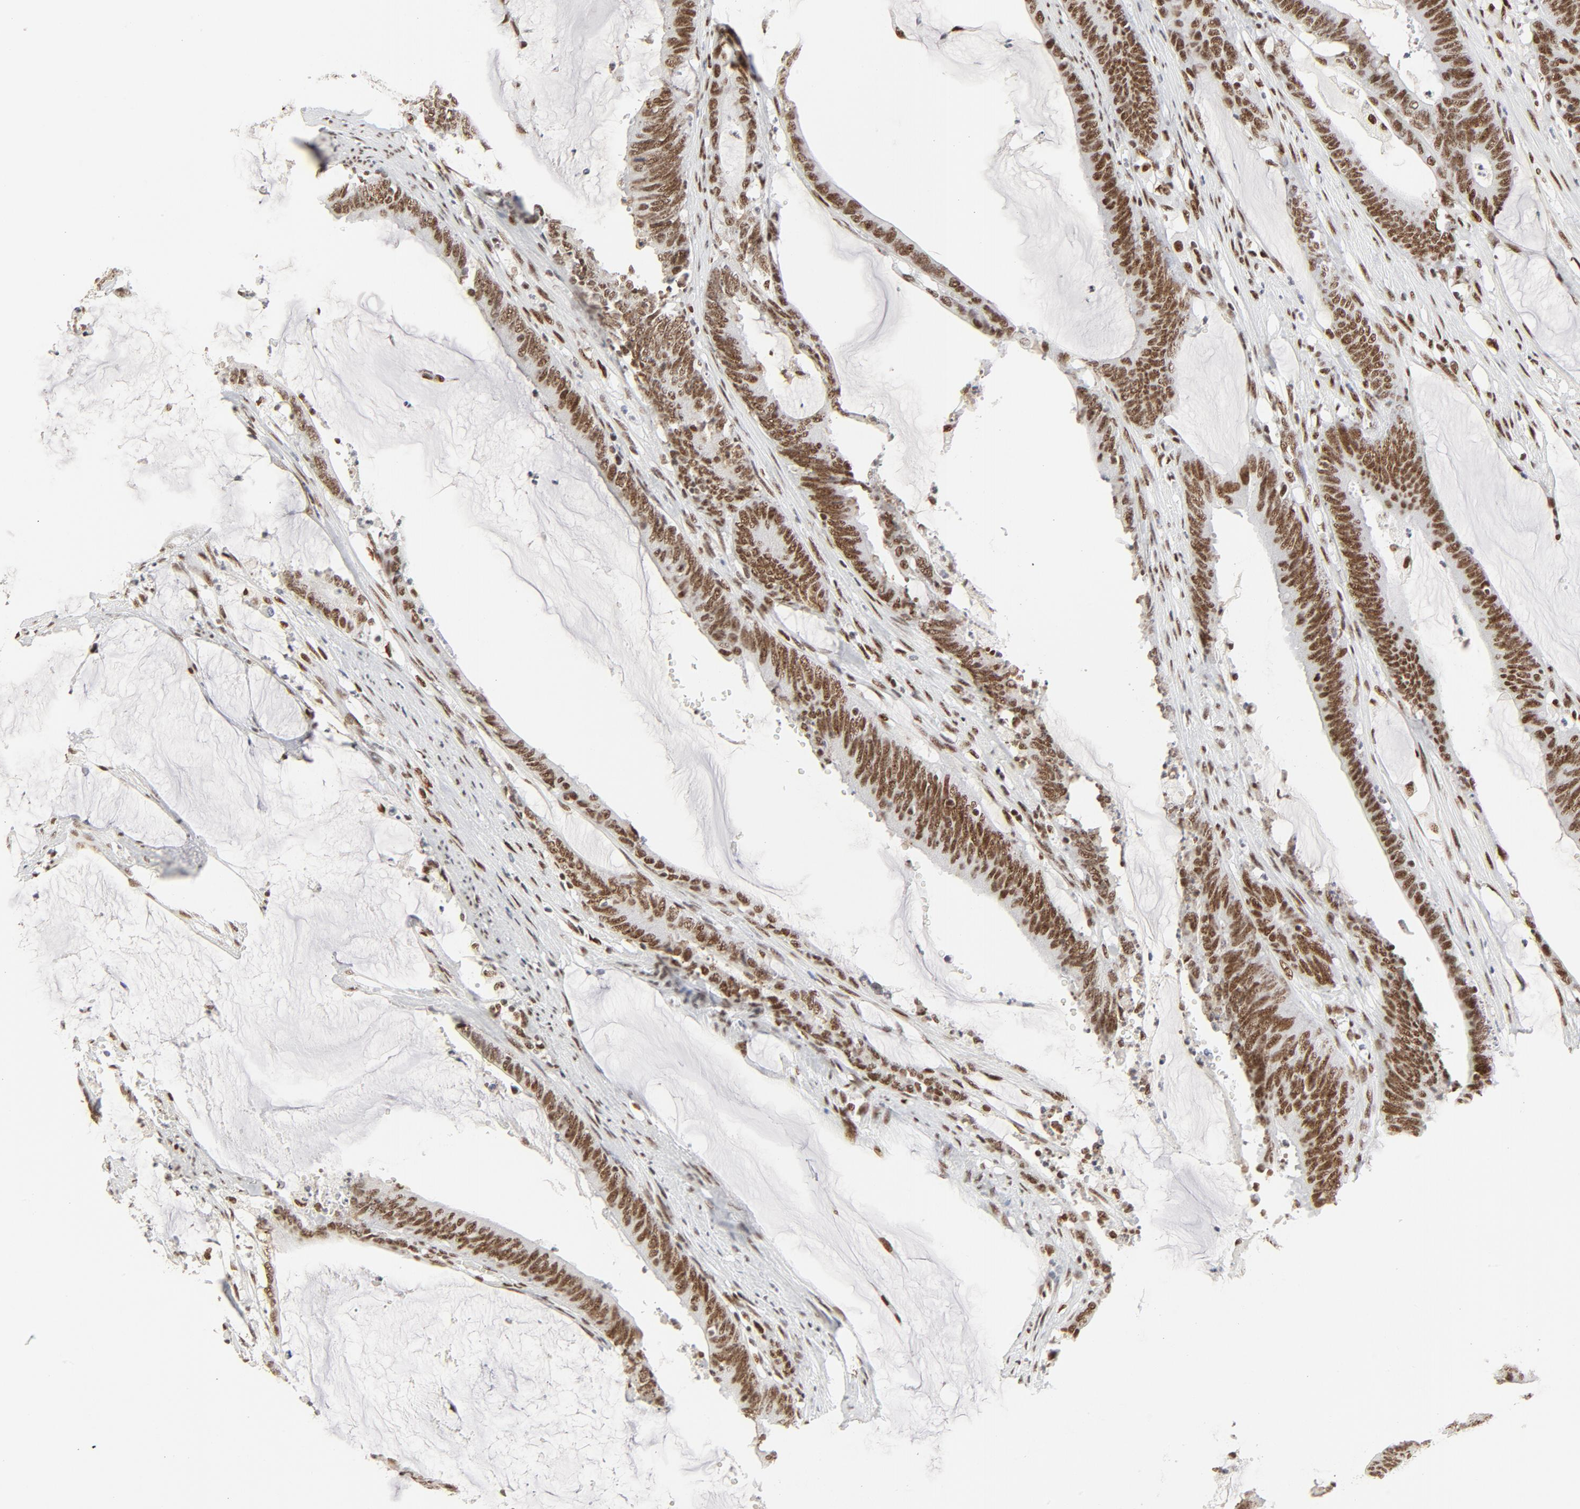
{"staining": {"intensity": "moderate", "quantity": ">75%", "location": "nuclear"}, "tissue": "colorectal cancer", "cell_type": "Tumor cells", "image_type": "cancer", "snomed": [{"axis": "morphology", "description": "Adenocarcinoma, NOS"}, {"axis": "topography", "description": "Rectum"}], "caption": "Approximately >75% of tumor cells in human colorectal adenocarcinoma show moderate nuclear protein positivity as visualized by brown immunohistochemical staining.", "gene": "GTF2H1", "patient": {"sex": "female", "age": 66}}